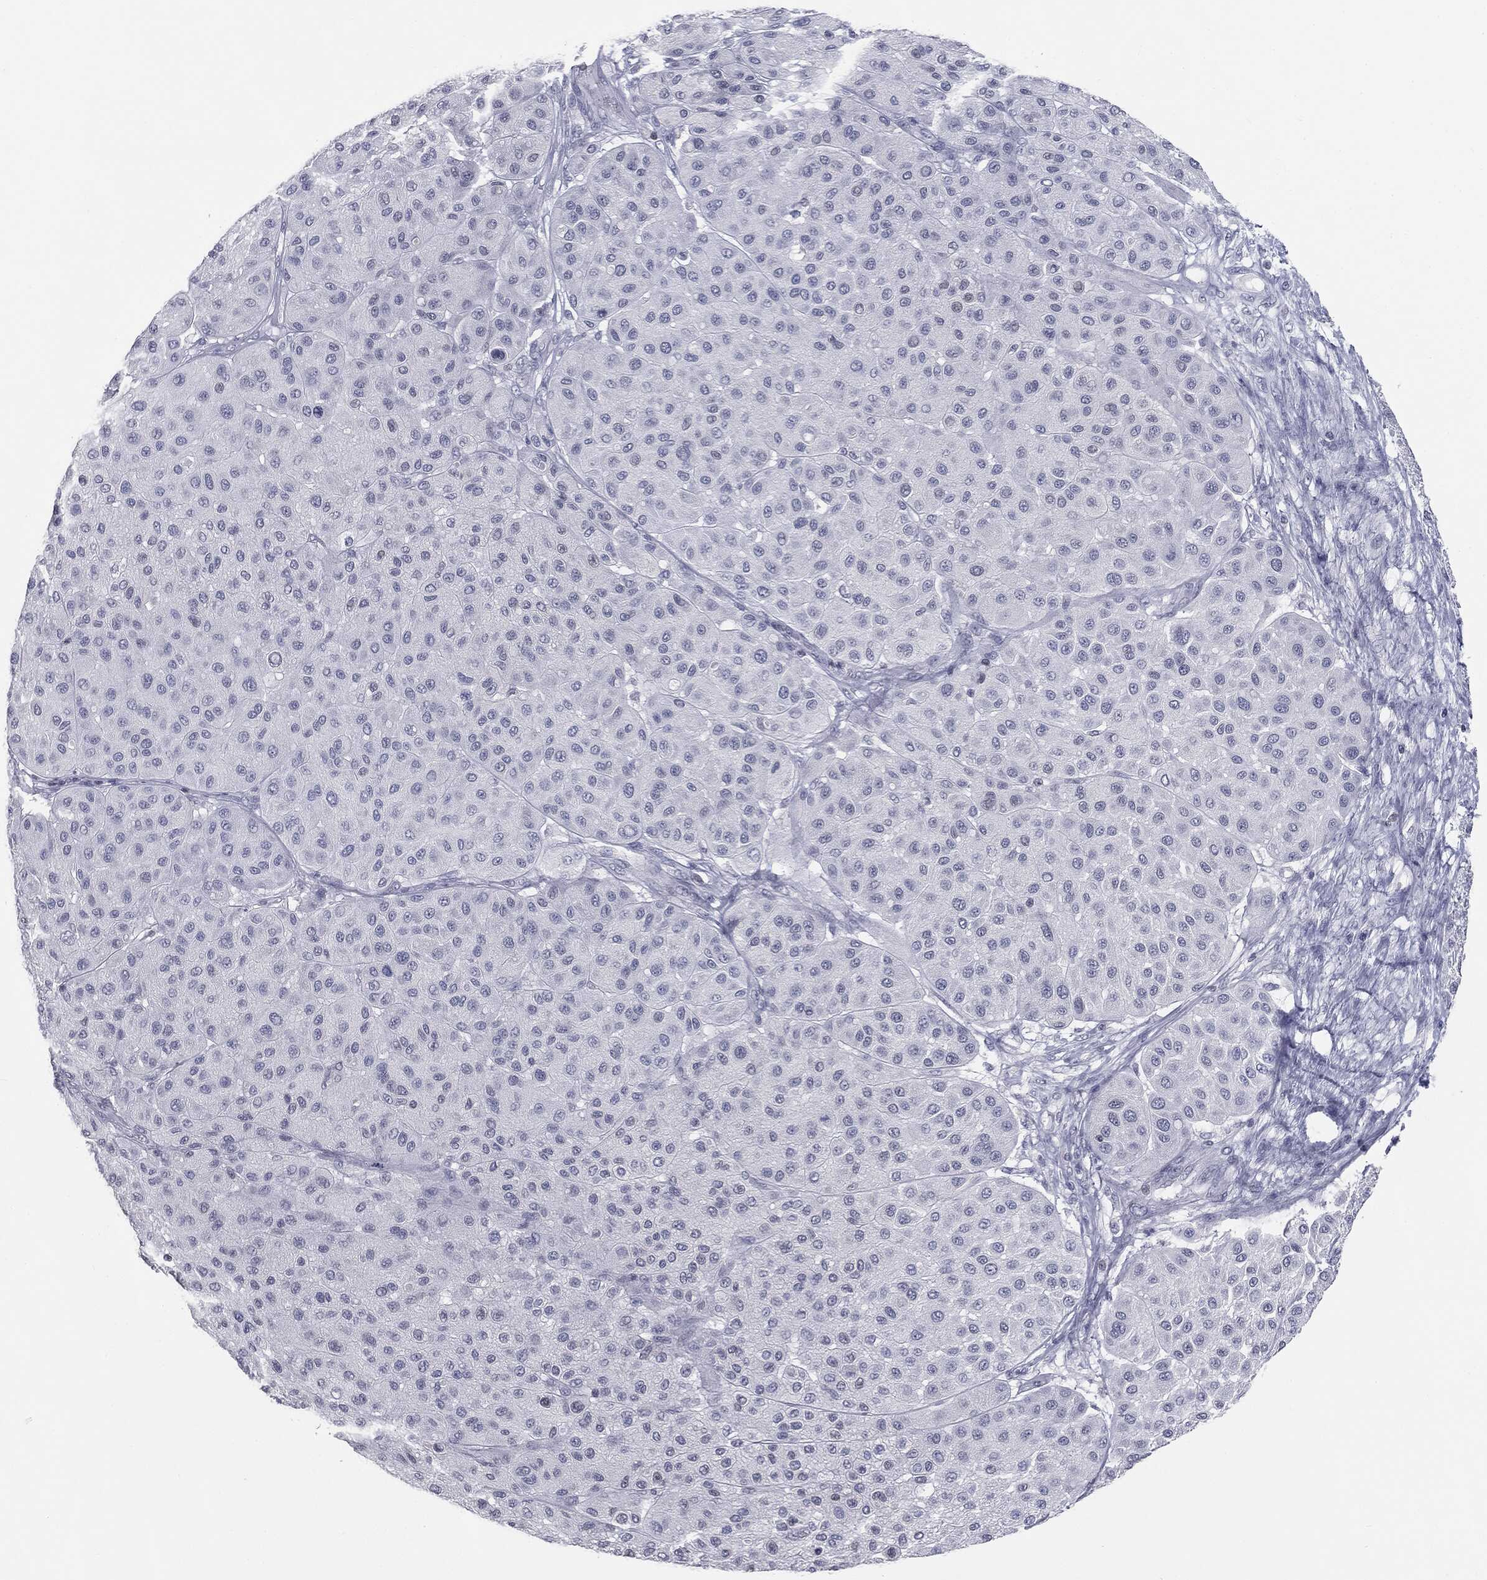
{"staining": {"intensity": "negative", "quantity": "none", "location": "none"}, "tissue": "melanoma", "cell_type": "Tumor cells", "image_type": "cancer", "snomed": [{"axis": "morphology", "description": "Malignant melanoma, Metastatic site"}, {"axis": "topography", "description": "Smooth muscle"}], "caption": "Protein analysis of melanoma reveals no significant expression in tumor cells.", "gene": "ALDOB", "patient": {"sex": "male", "age": 41}}